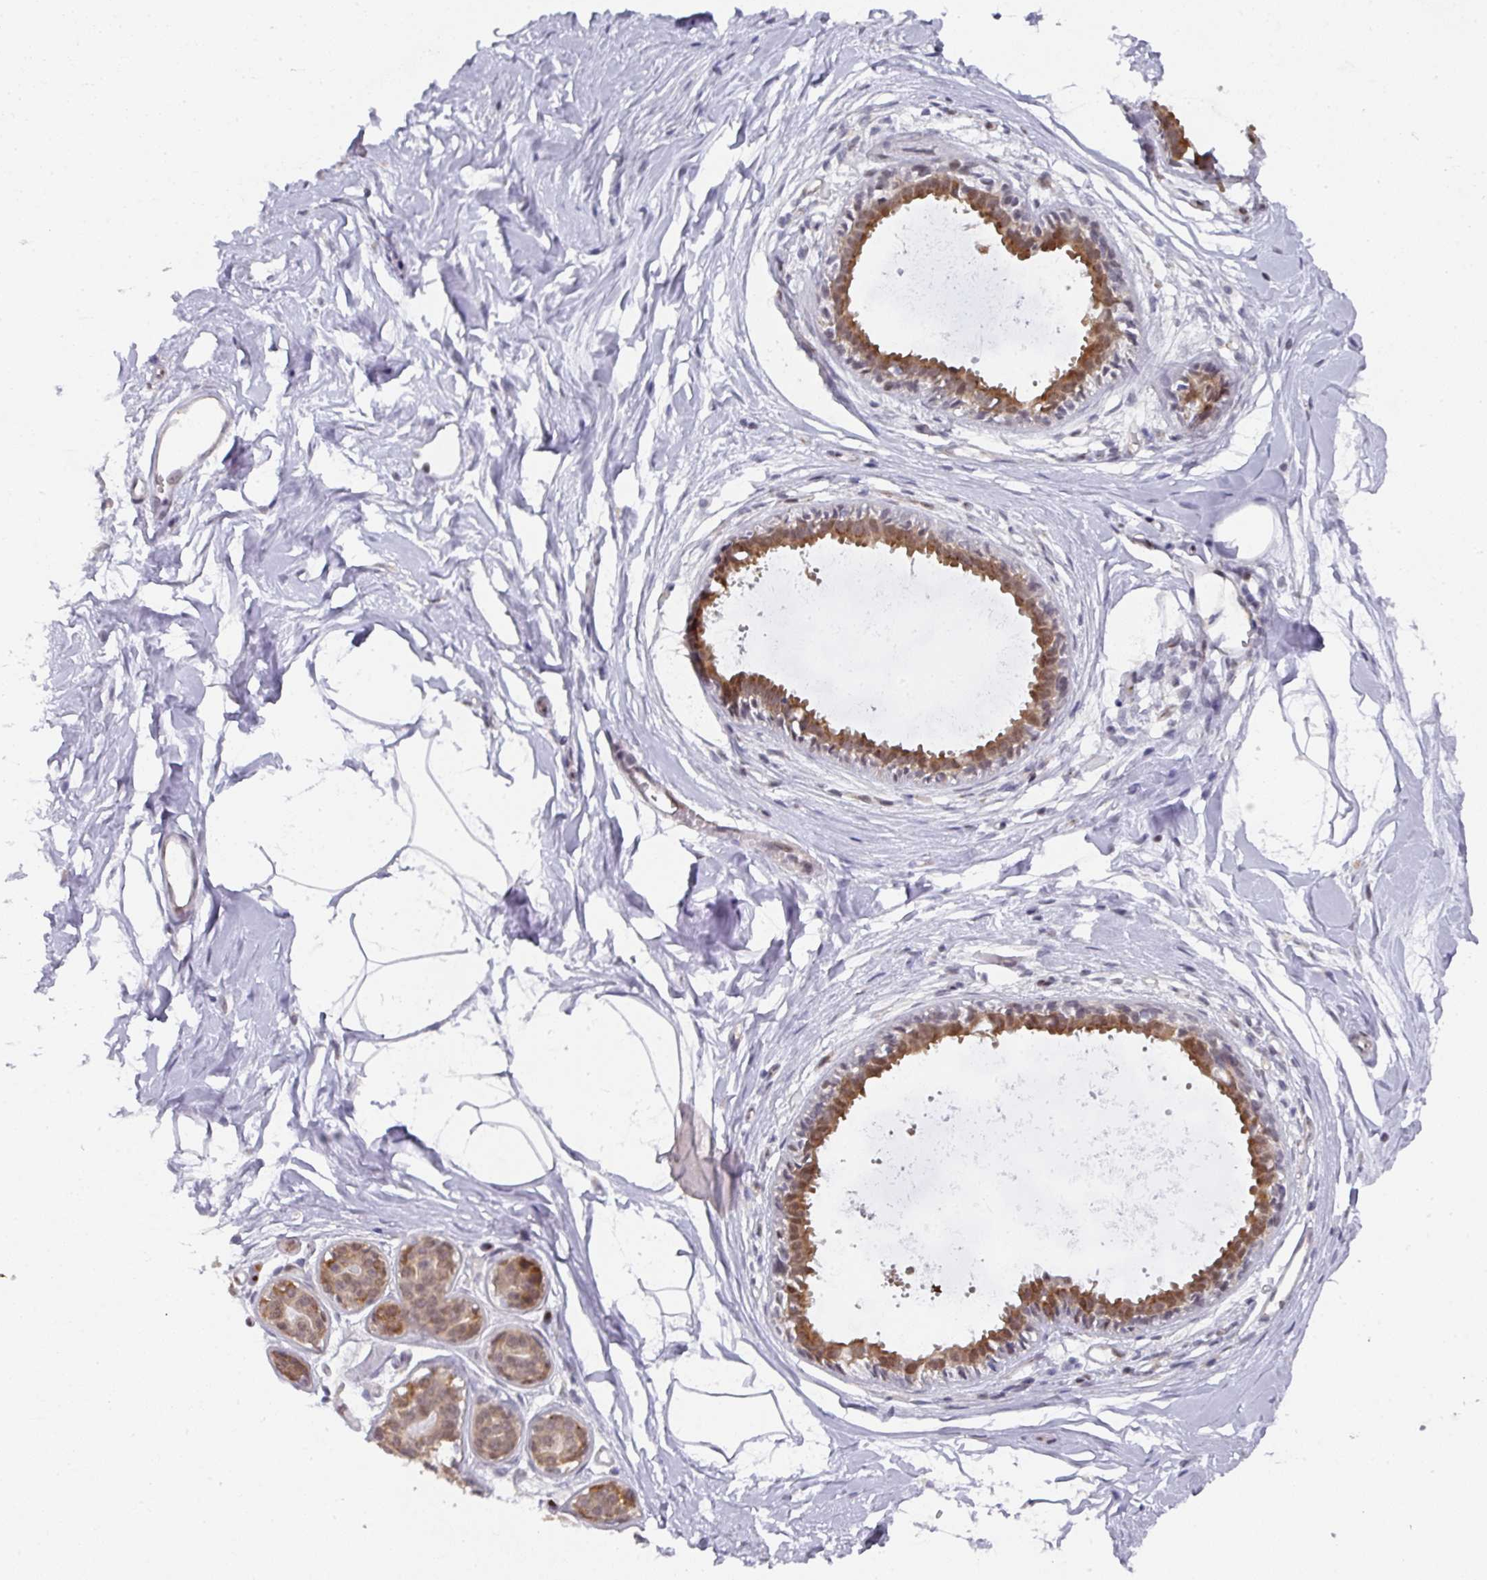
{"staining": {"intensity": "negative", "quantity": "none", "location": "none"}, "tissue": "breast", "cell_type": "Adipocytes", "image_type": "normal", "snomed": [{"axis": "morphology", "description": "Normal tissue, NOS"}, {"axis": "topography", "description": "Breast"}], "caption": "Image shows no protein expression in adipocytes of unremarkable breast. Brightfield microscopy of immunohistochemistry (IHC) stained with DAB (brown) and hematoxylin (blue), captured at high magnification.", "gene": "C18orf25", "patient": {"sex": "female", "age": 45}}